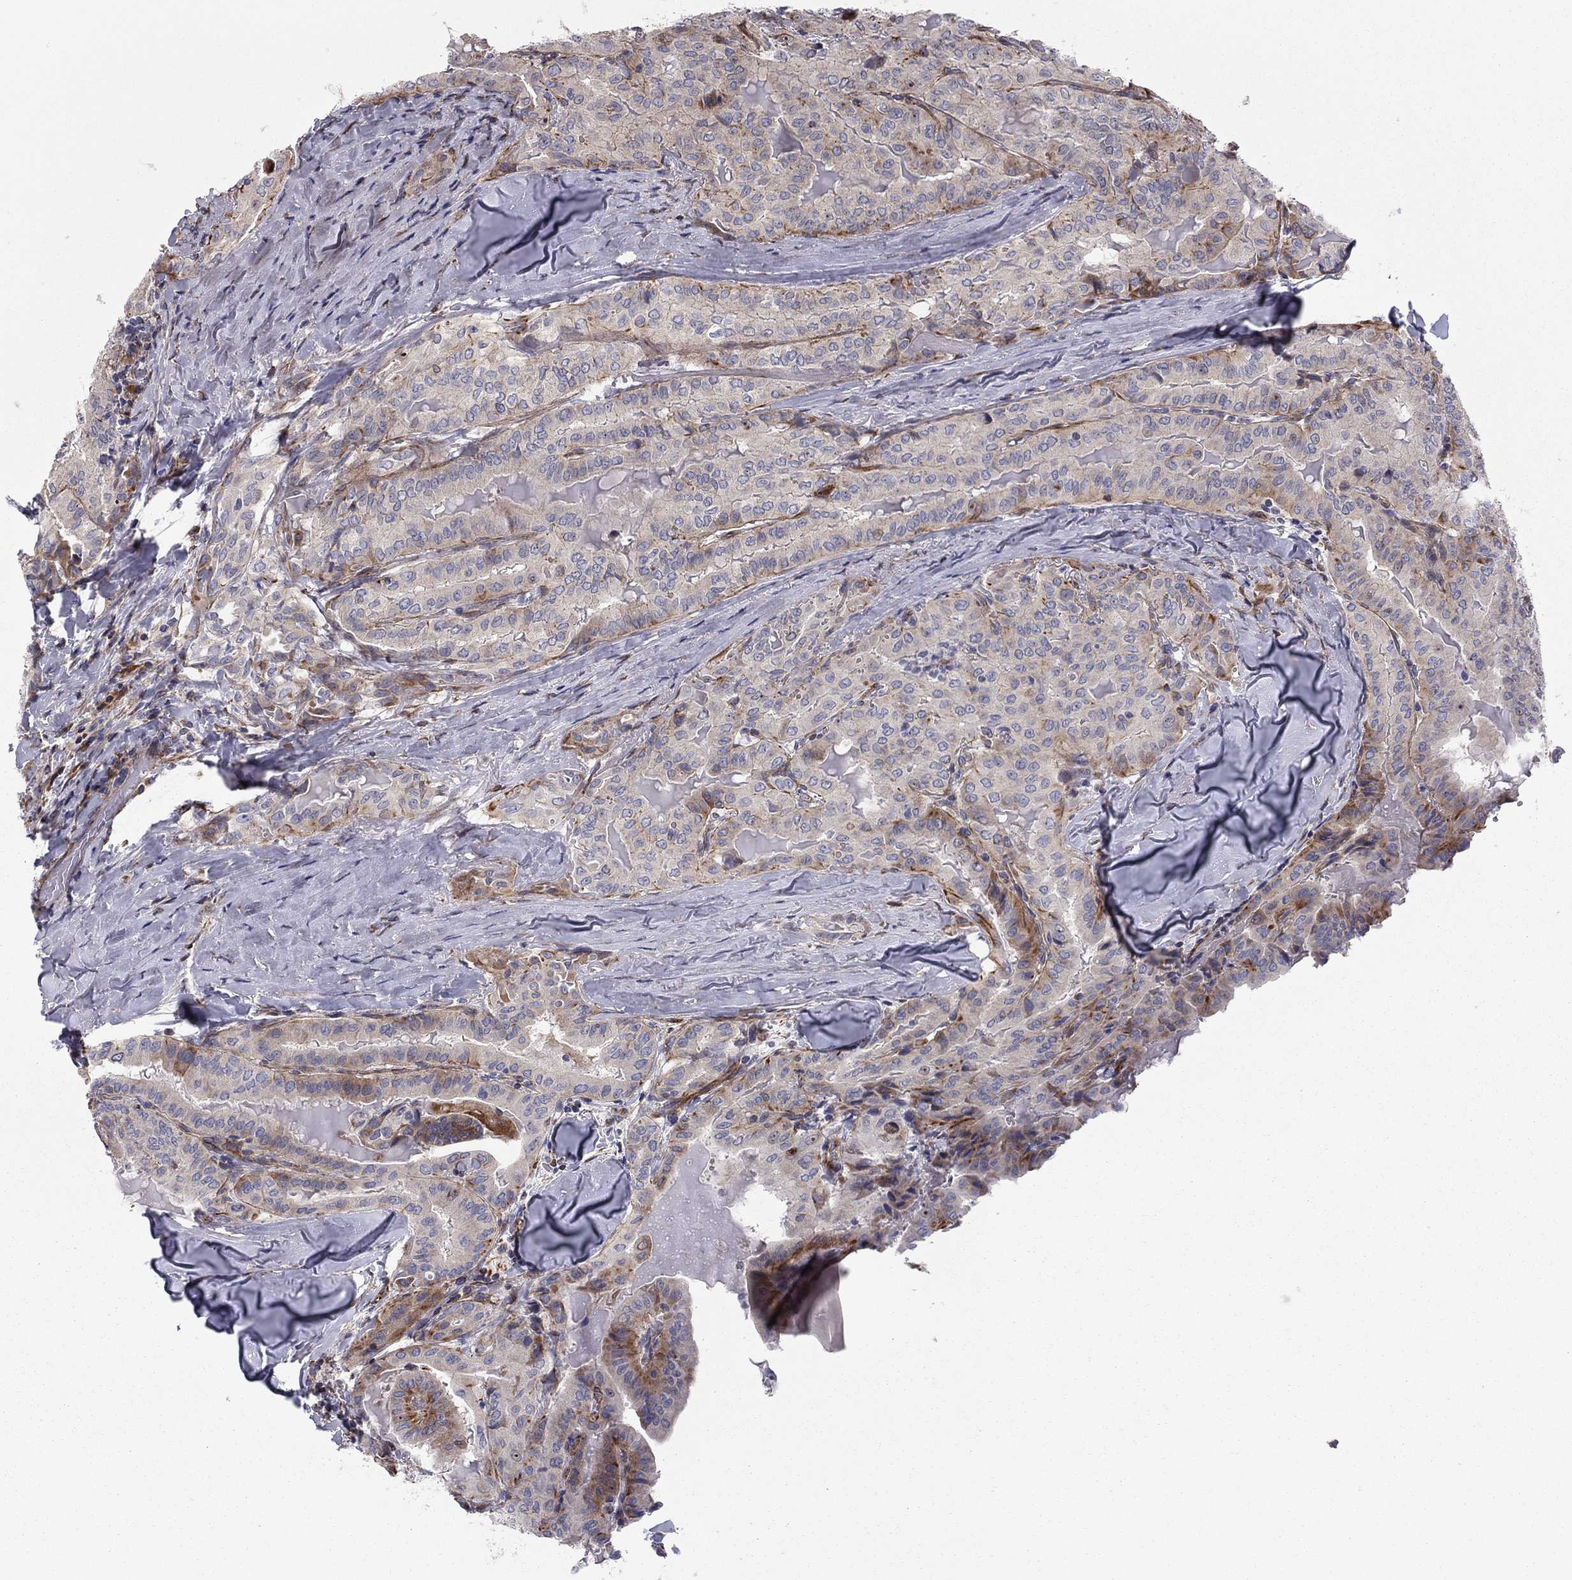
{"staining": {"intensity": "moderate", "quantity": "<25%", "location": "cytoplasmic/membranous"}, "tissue": "thyroid cancer", "cell_type": "Tumor cells", "image_type": "cancer", "snomed": [{"axis": "morphology", "description": "Papillary adenocarcinoma, NOS"}, {"axis": "topography", "description": "Thyroid gland"}], "caption": "Immunohistochemistry photomicrograph of neoplastic tissue: human papillary adenocarcinoma (thyroid) stained using immunohistochemistry shows low levels of moderate protein expression localized specifically in the cytoplasmic/membranous of tumor cells, appearing as a cytoplasmic/membranous brown color.", "gene": "CLSTN1", "patient": {"sex": "female", "age": 68}}